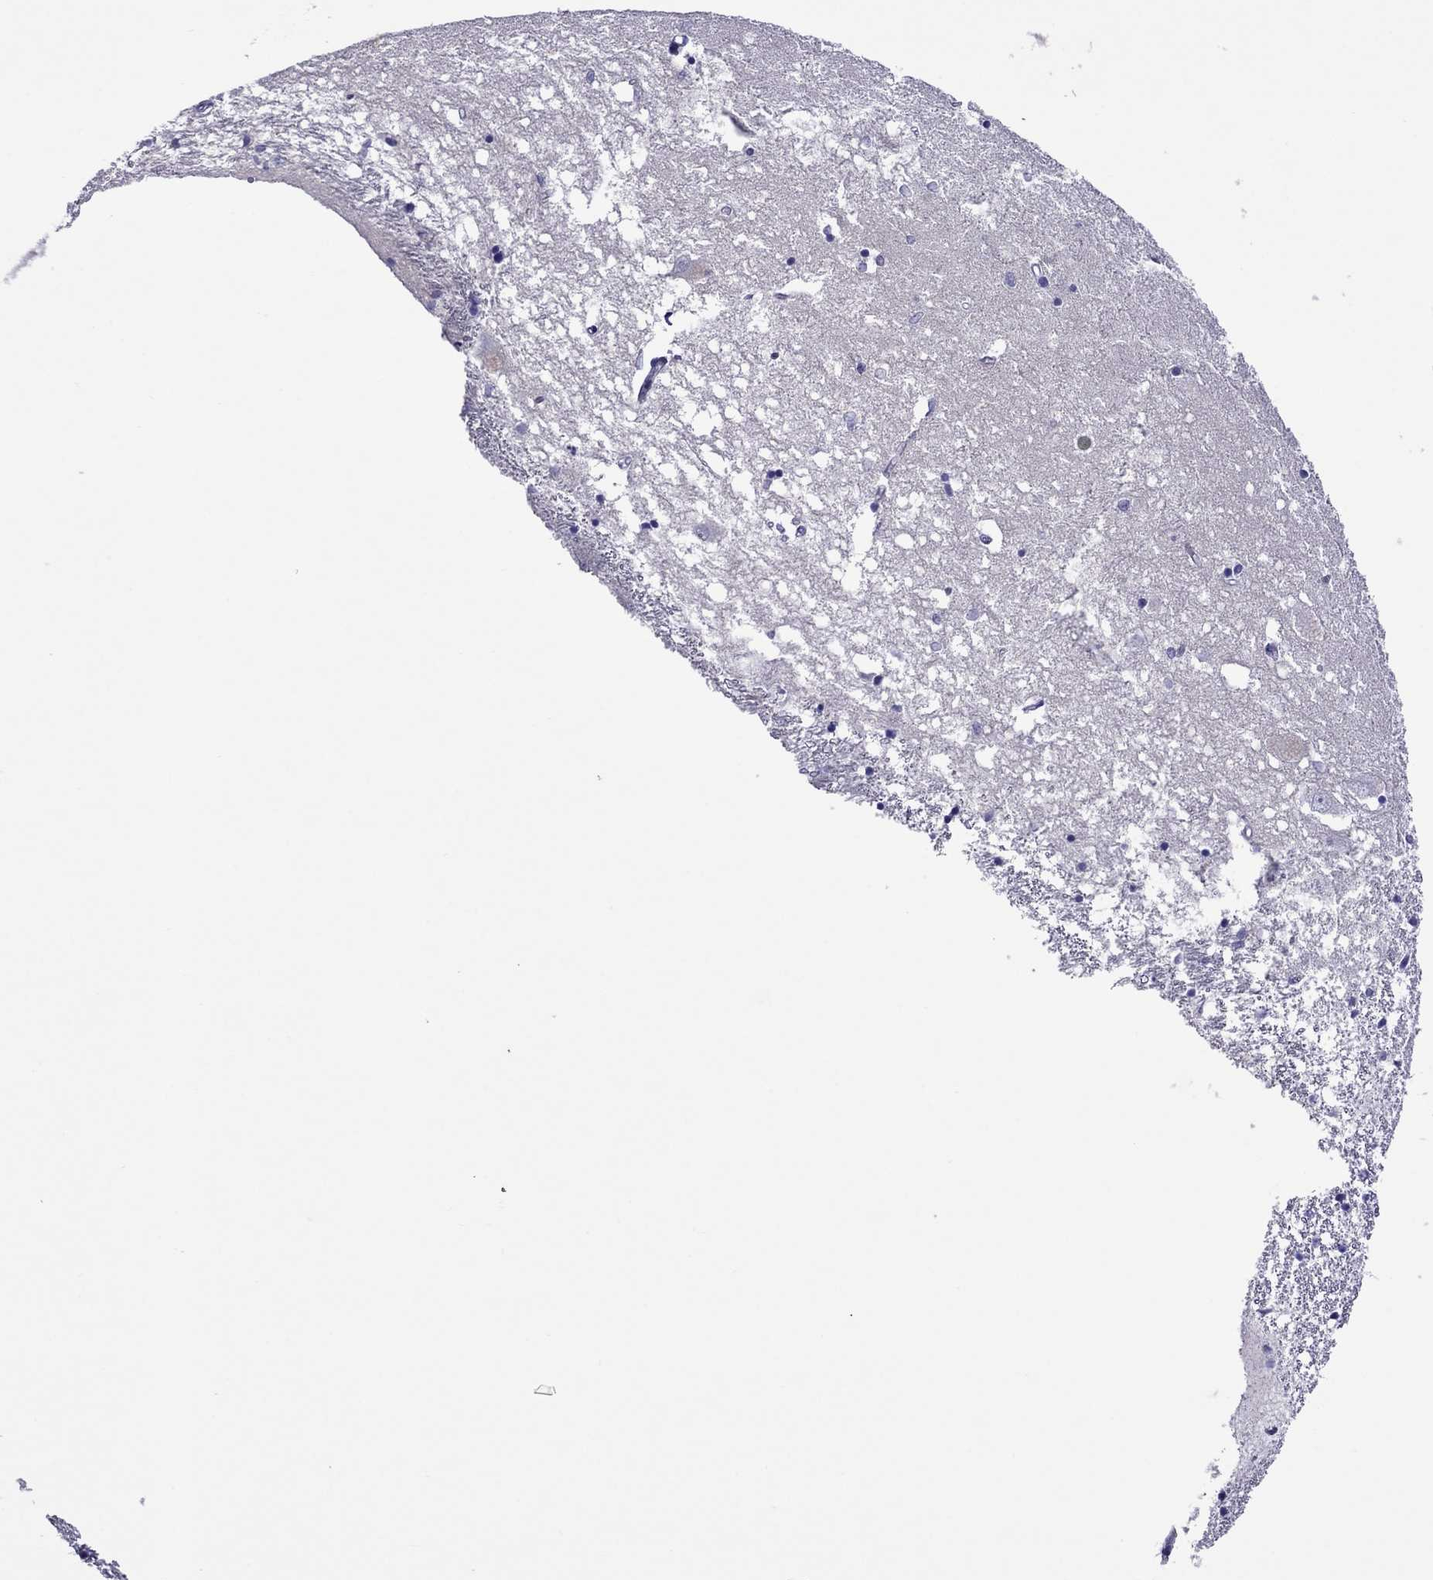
{"staining": {"intensity": "negative", "quantity": "none", "location": "none"}, "tissue": "caudate", "cell_type": "Glial cells", "image_type": "normal", "snomed": [{"axis": "morphology", "description": "Normal tissue, NOS"}, {"axis": "topography", "description": "Lateral ventricle wall"}], "caption": "This is an immunohistochemistry (IHC) photomicrograph of normal human caudate. There is no positivity in glial cells.", "gene": "MPZ", "patient": {"sex": "female", "age": 71}}